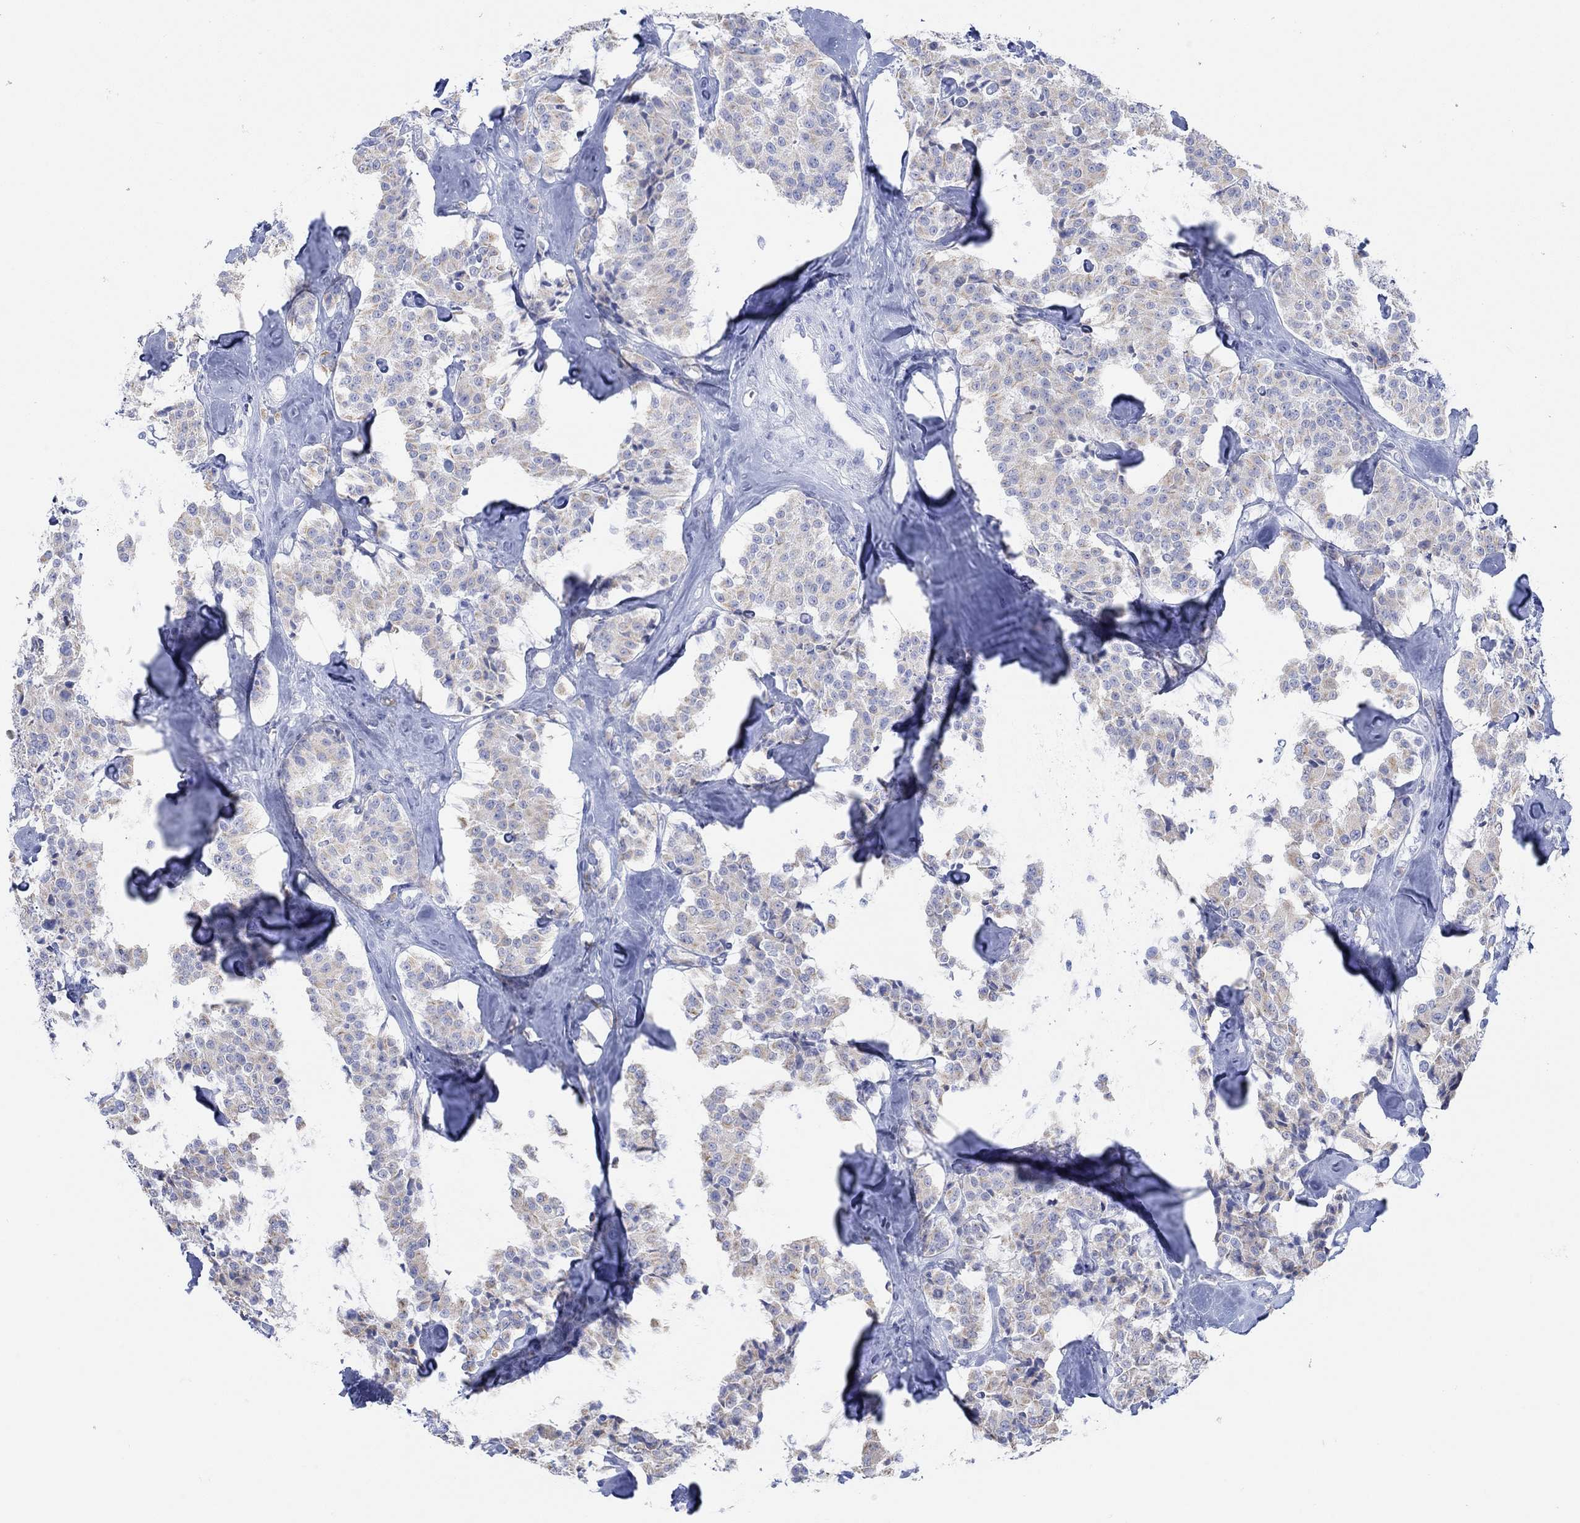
{"staining": {"intensity": "moderate", "quantity": "<25%", "location": "cytoplasmic/membranous"}, "tissue": "carcinoid", "cell_type": "Tumor cells", "image_type": "cancer", "snomed": [{"axis": "morphology", "description": "Carcinoid, malignant, NOS"}, {"axis": "topography", "description": "Pancreas"}], "caption": "Carcinoid stained with DAB (3,3'-diaminobenzidine) immunohistochemistry (IHC) demonstrates low levels of moderate cytoplasmic/membranous staining in about <25% of tumor cells. (DAB = brown stain, brightfield microscopy at high magnification).", "gene": "AK8", "patient": {"sex": "male", "age": 41}}